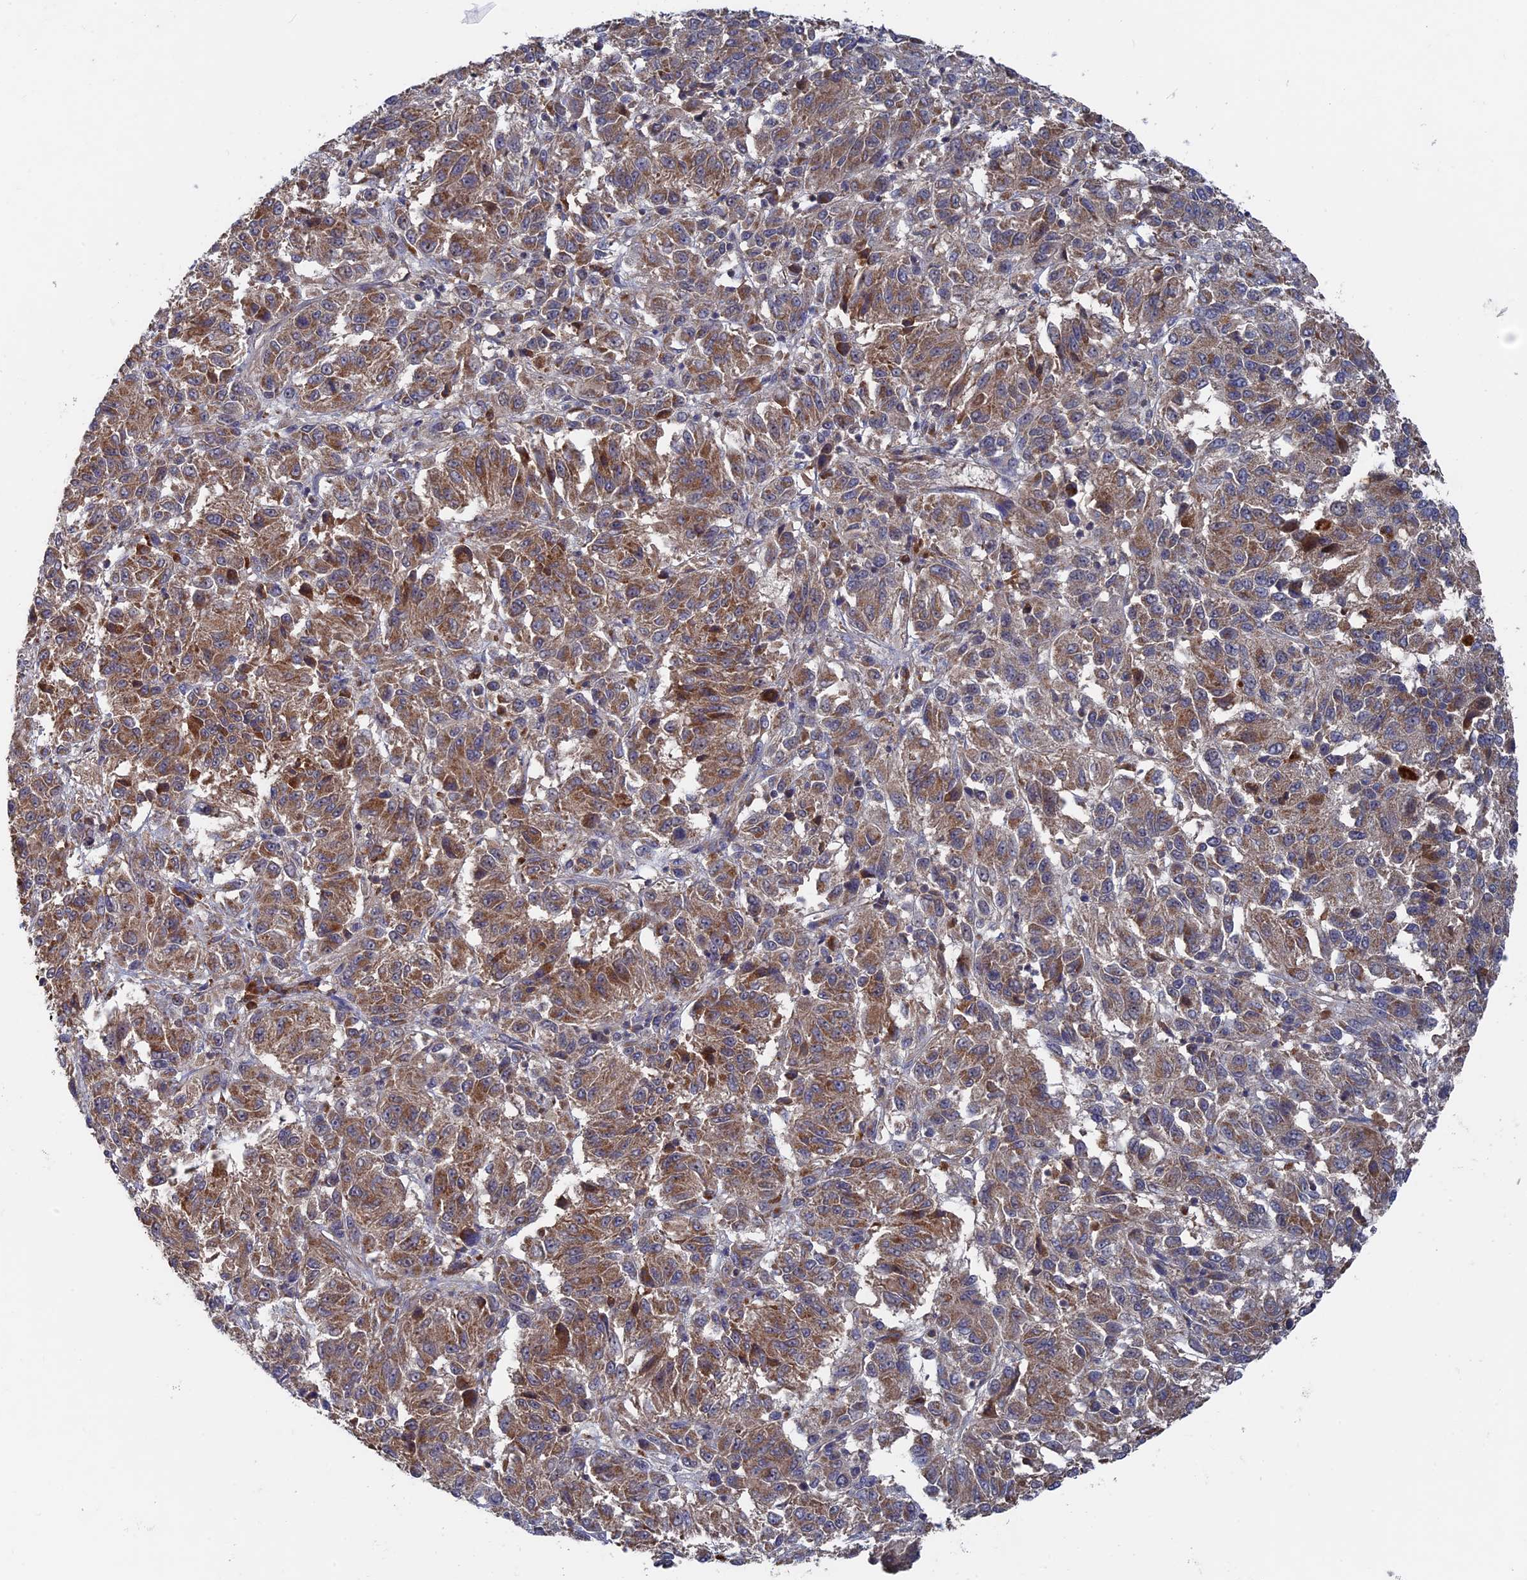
{"staining": {"intensity": "moderate", "quantity": "25%-75%", "location": "cytoplasmic/membranous"}, "tissue": "melanoma", "cell_type": "Tumor cells", "image_type": "cancer", "snomed": [{"axis": "morphology", "description": "Malignant melanoma, Metastatic site"}, {"axis": "topography", "description": "Lung"}], "caption": "Moderate cytoplasmic/membranous protein positivity is seen in approximately 25%-75% of tumor cells in melanoma.", "gene": "RAB15", "patient": {"sex": "male", "age": 64}}